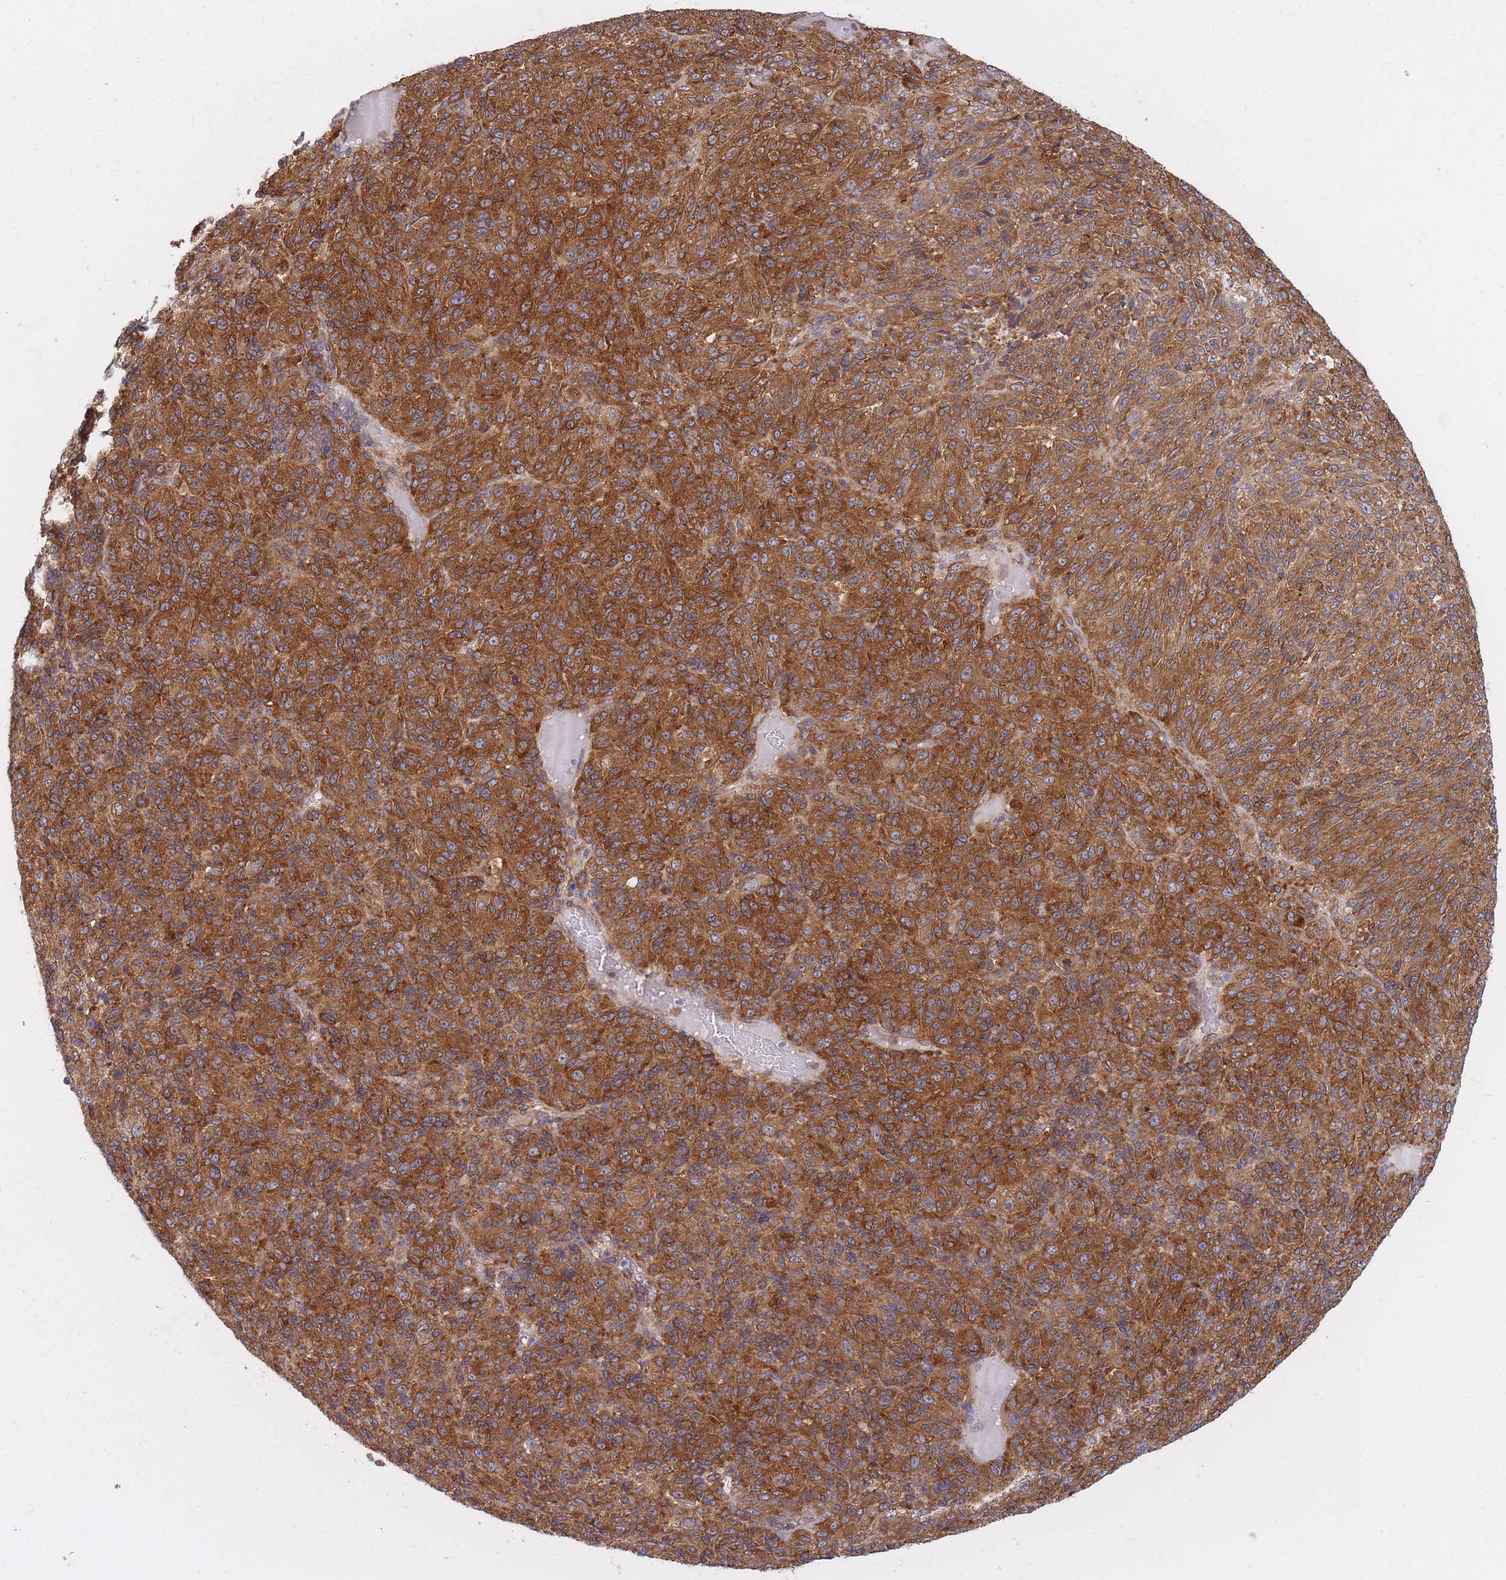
{"staining": {"intensity": "strong", "quantity": ">75%", "location": "cytoplasmic/membranous"}, "tissue": "melanoma", "cell_type": "Tumor cells", "image_type": "cancer", "snomed": [{"axis": "morphology", "description": "Malignant melanoma, Metastatic site"}, {"axis": "topography", "description": "Brain"}], "caption": "Melanoma tissue shows strong cytoplasmic/membranous staining in approximately >75% of tumor cells, visualized by immunohistochemistry. Nuclei are stained in blue.", "gene": "CCDC124", "patient": {"sex": "female", "age": 56}}